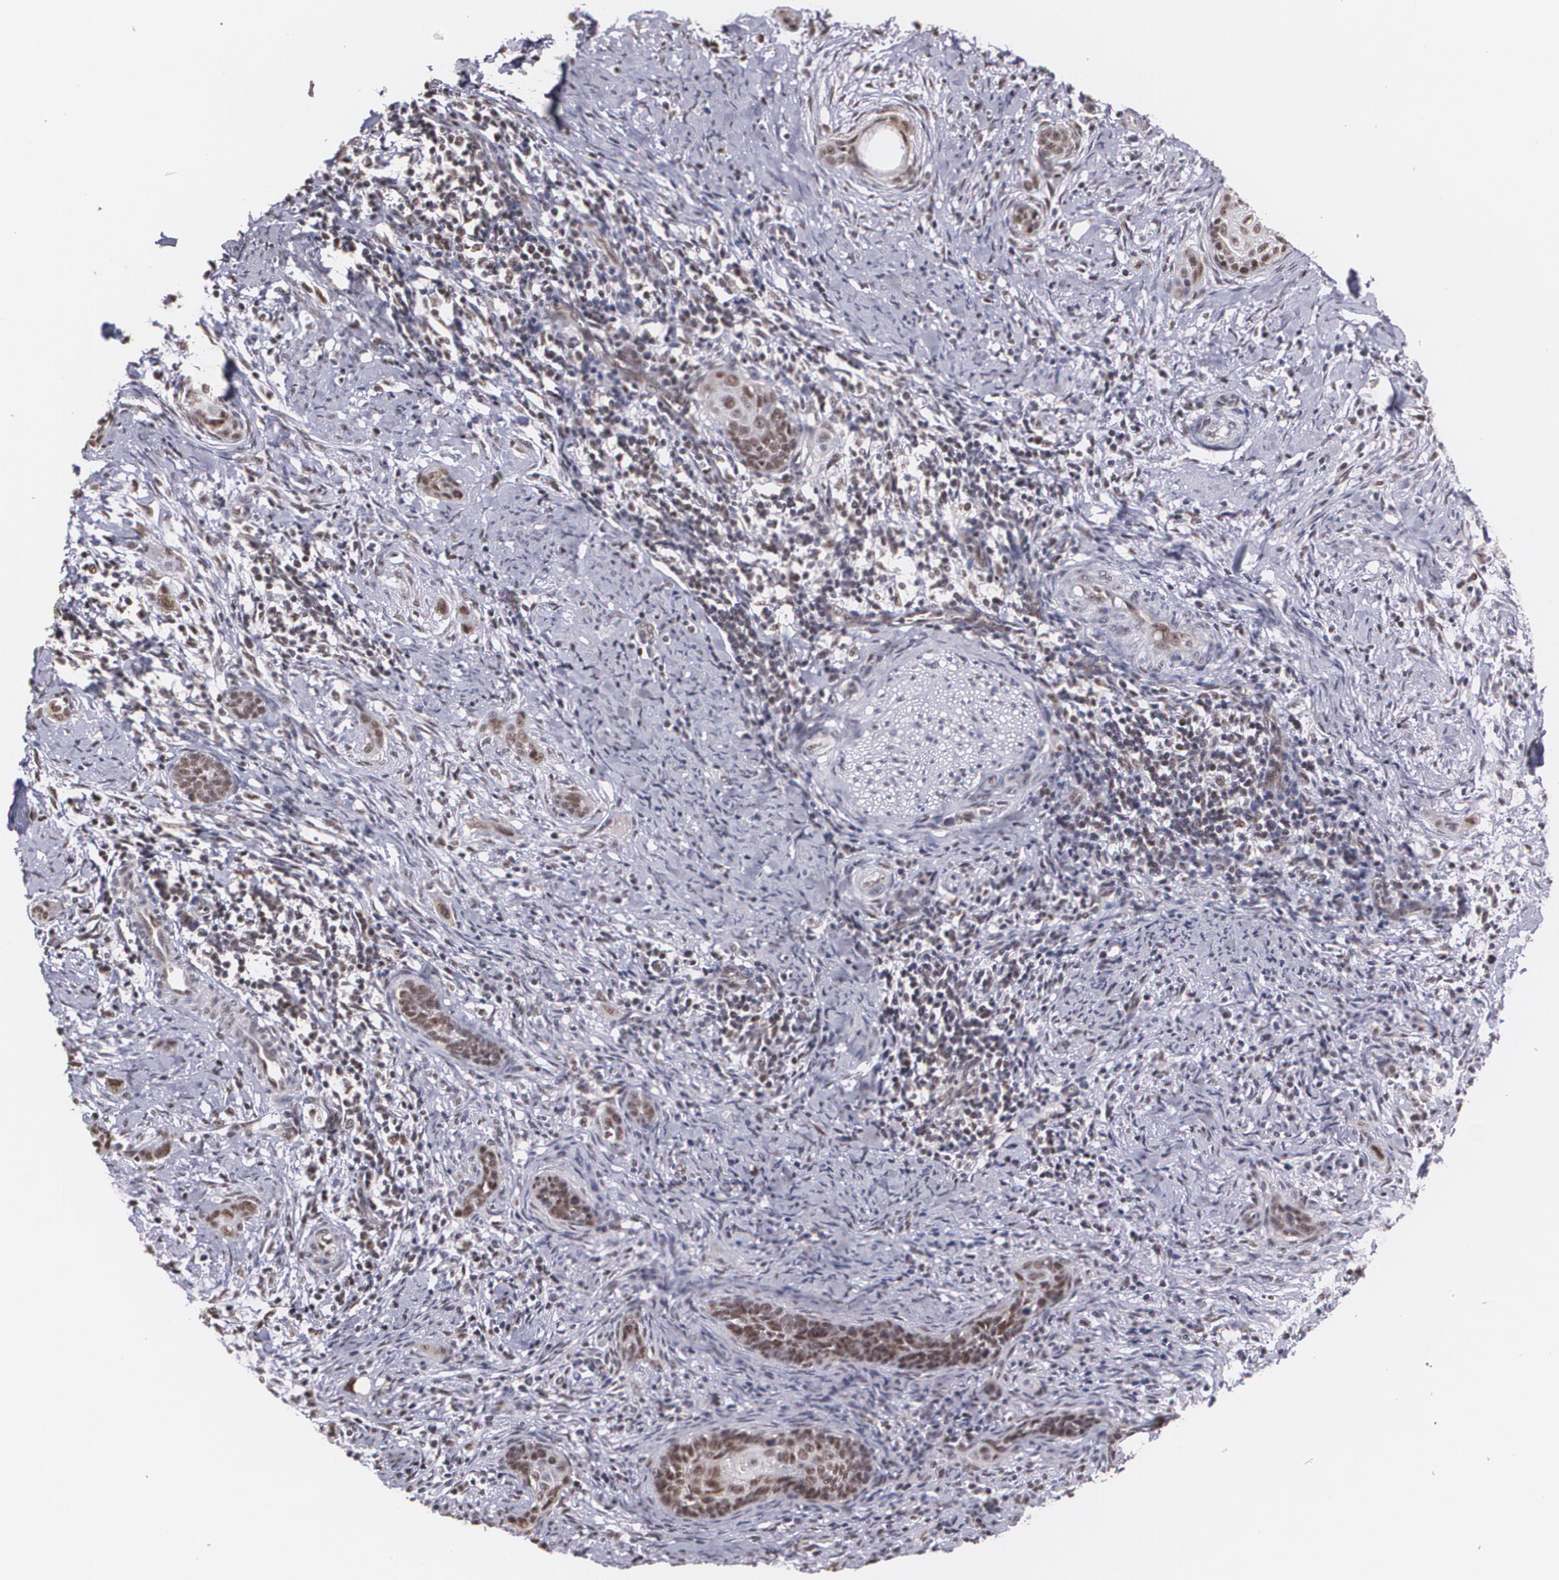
{"staining": {"intensity": "strong", "quantity": ">75%", "location": "cytoplasmic/membranous,nuclear"}, "tissue": "cervical cancer", "cell_type": "Tumor cells", "image_type": "cancer", "snomed": [{"axis": "morphology", "description": "Squamous cell carcinoma, NOS"}, {"axis": "topography", "description": "Cervix"}], "caption": "This photomicrograph demonstrates immunohistochemistry staining of cervical squamous cell carcinoma, with high strong cytoplasmic/membranous and nuclear positivity in about >75% of tumor cells.", "gene": "C6orf15", "patient": {"sex": "female", "age": 33}}